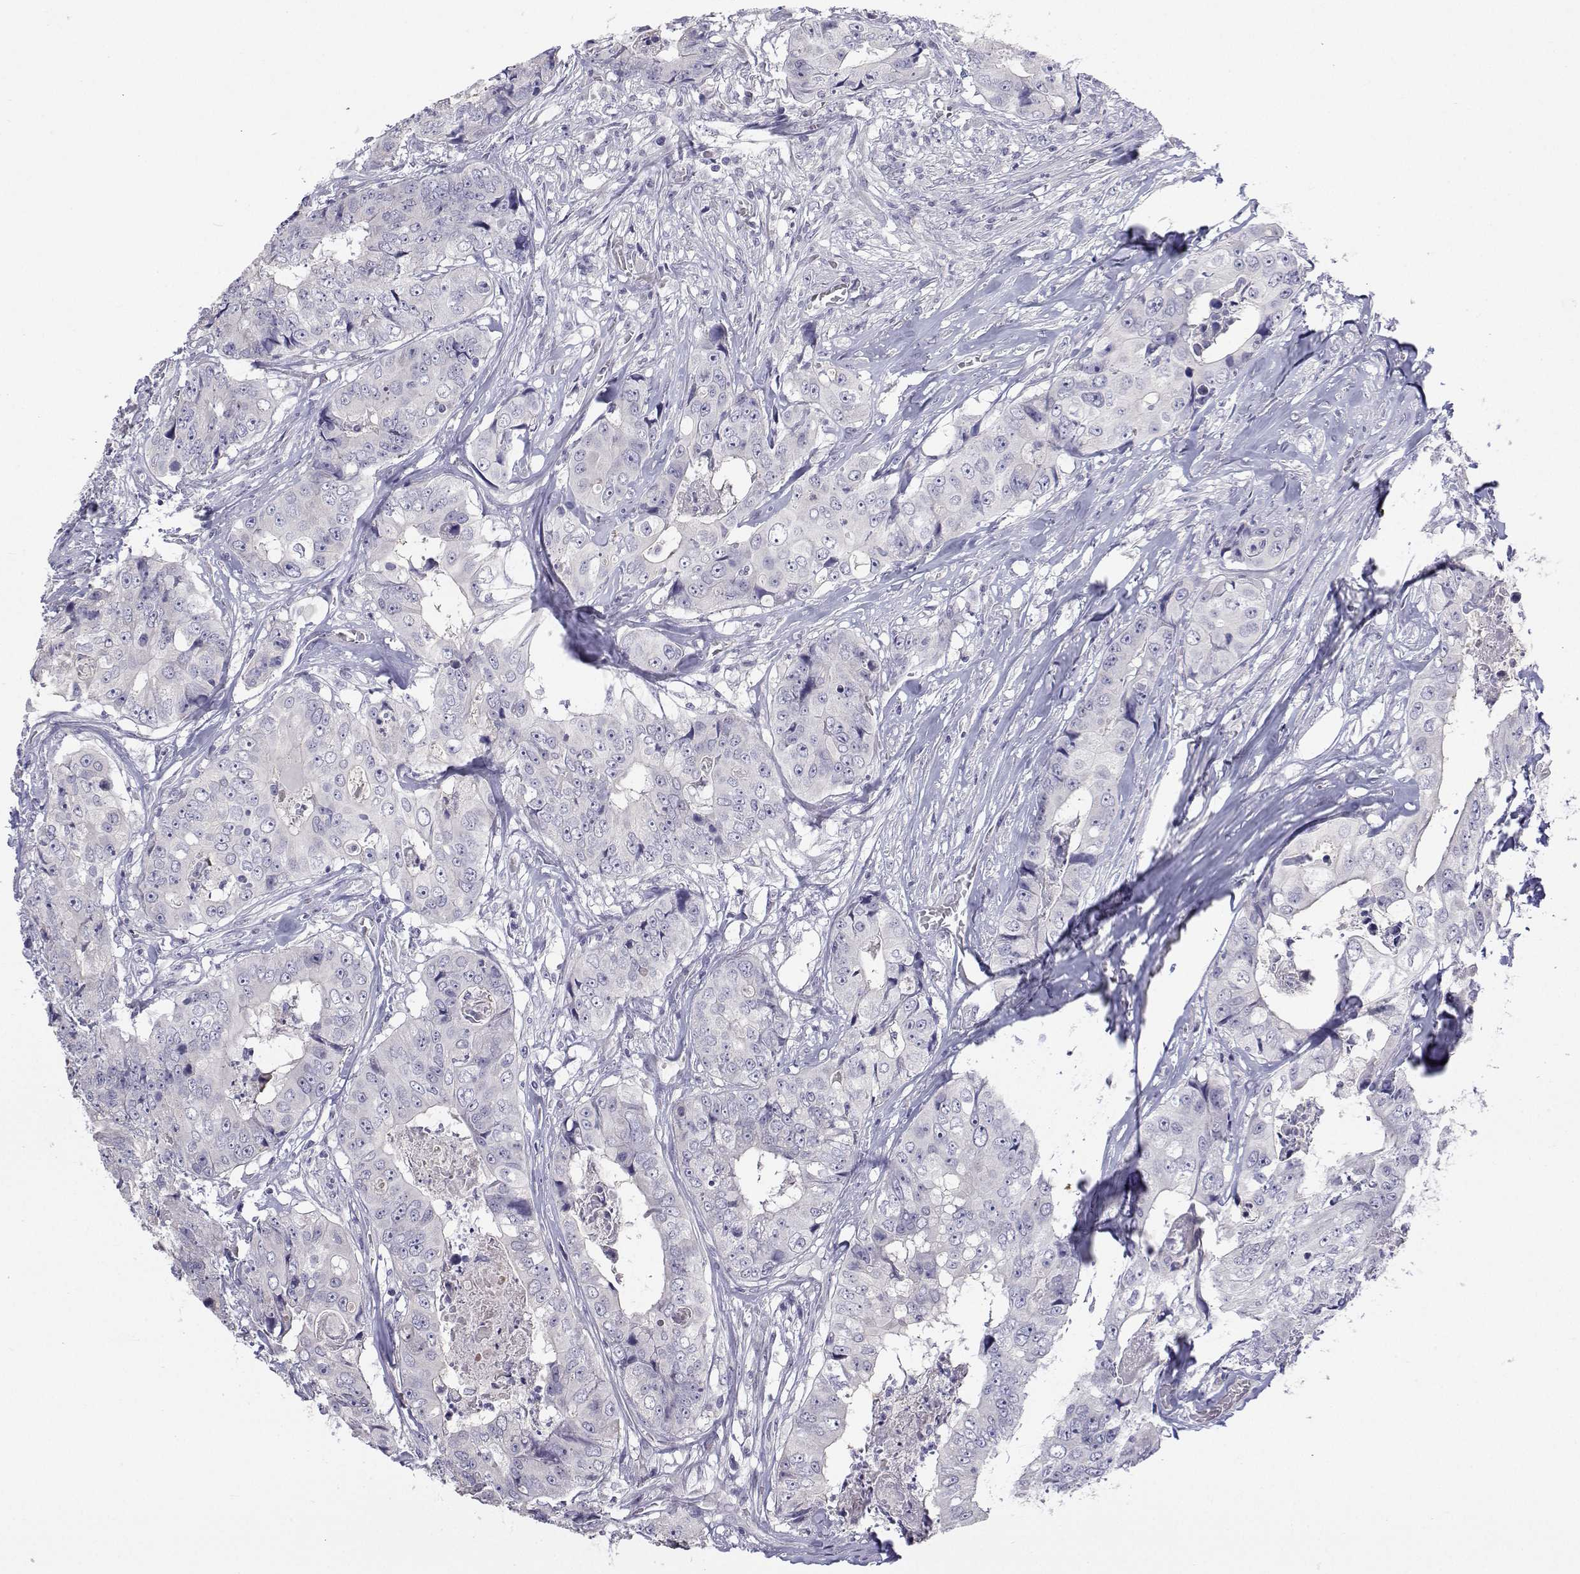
{"staining": {"intensity": "negative", "quantity": "none", "location": "none"}, "tissue": "colorectal cancer", "cell_type": "Tumor cells", "image_type": "cancer", "snomed": [{"axis": "morphology", "description": "Adenocarcinoma, NOS"}, {"axis": "topography", "description": "Rectum"}], "caption": "Tumor cells show no significant protein staining in colorectal adenocarcinoma.", "gene": "ANKRD65", "patient": {"sex": "female", "age": 62}}